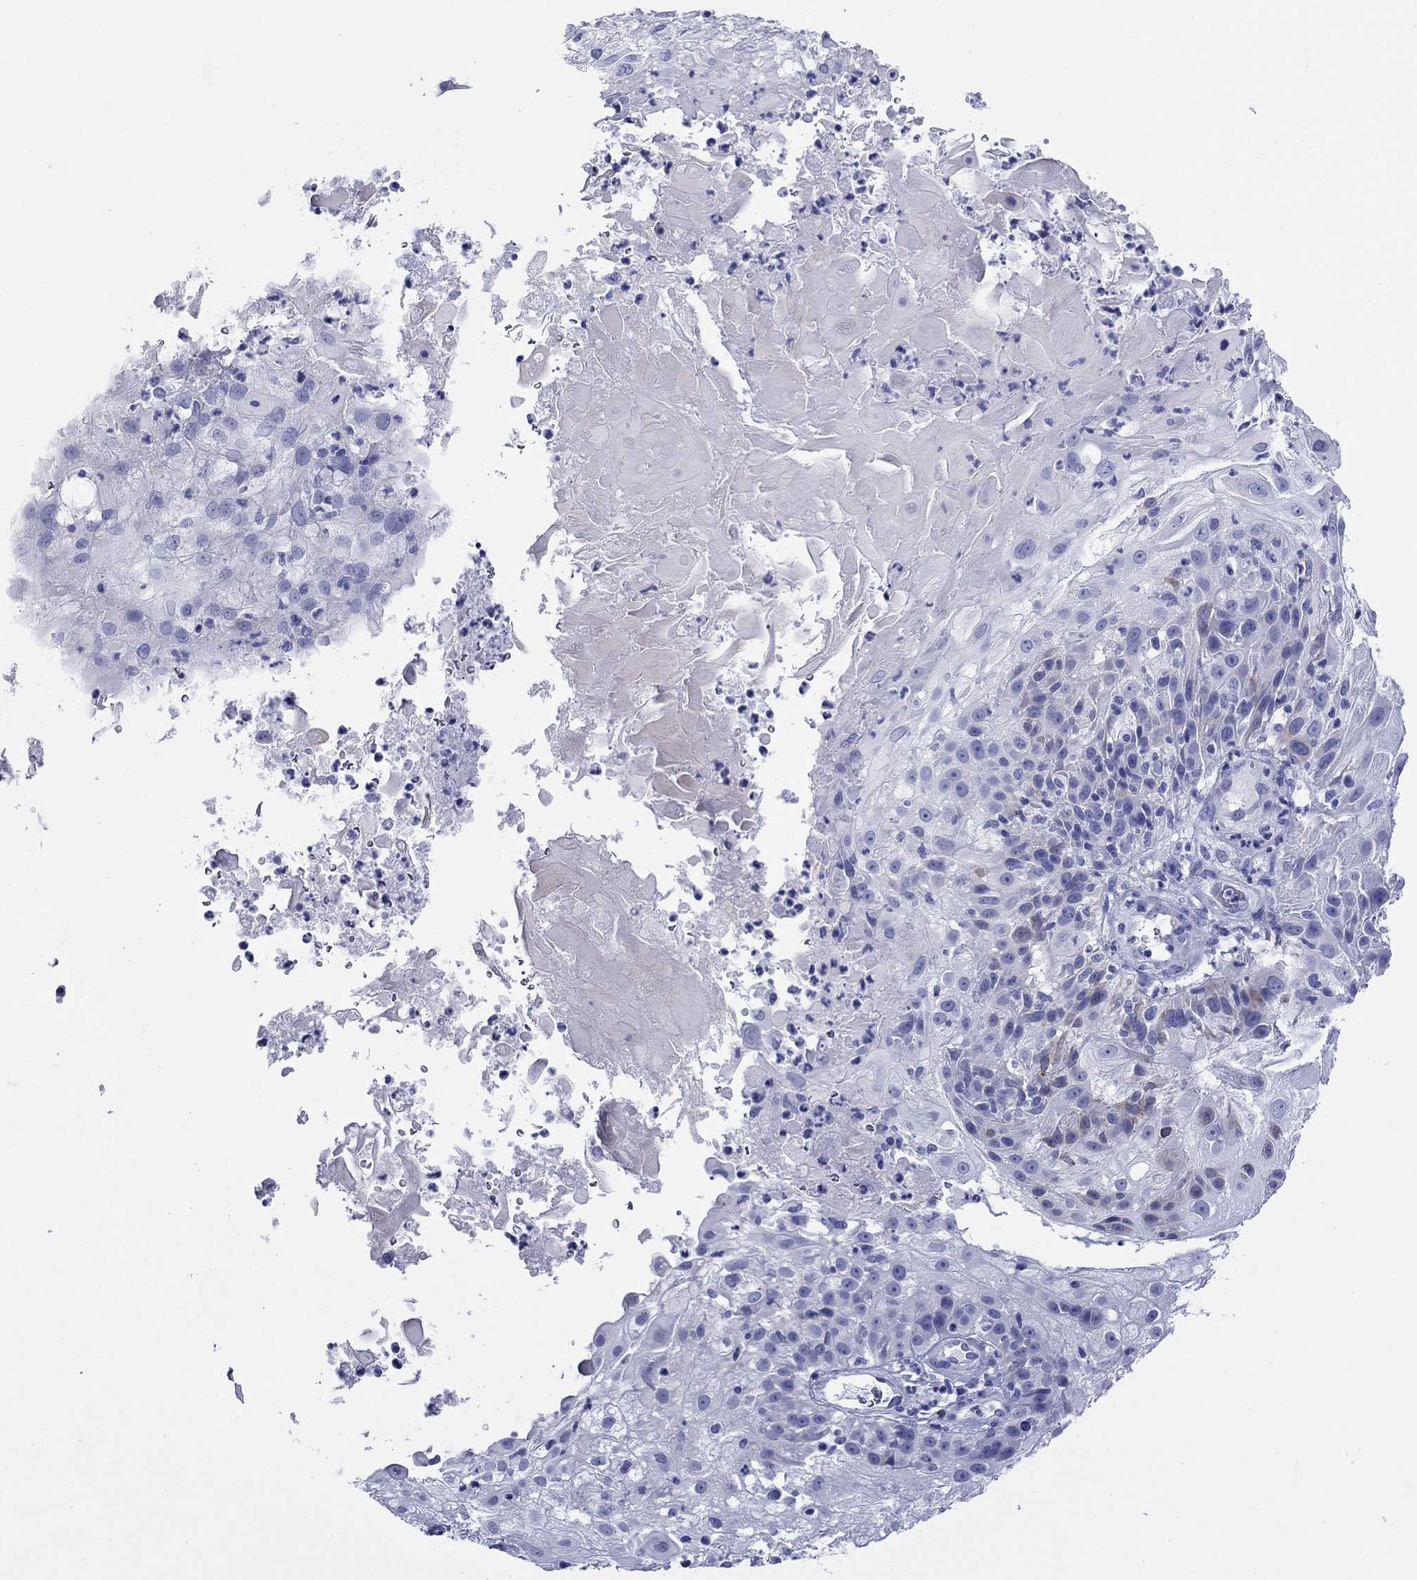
{"staining": {"intensity": "negative", "quantity": "none", "location": "none"}, "tissue": "skin cancer", "cell_type": "Tumor cells", "image_type": "cancer", "snomed": [{"axis": "morphology", "description": "Normal tissue, NOS"}, {"axis": "morphology", "description": "Squamous cell carcinoma, NOS"}, {"axis": "topography", "description": "Skin"}], "caption": "A photomicrograph of skin cancer stained for a protein demonstrates no brown staining in tumor cells. (Immunohistochemistry, brightfield microscopy, high magnification).", "gene": "ROM1", "patient": {"sex": "female", "age": 83}}